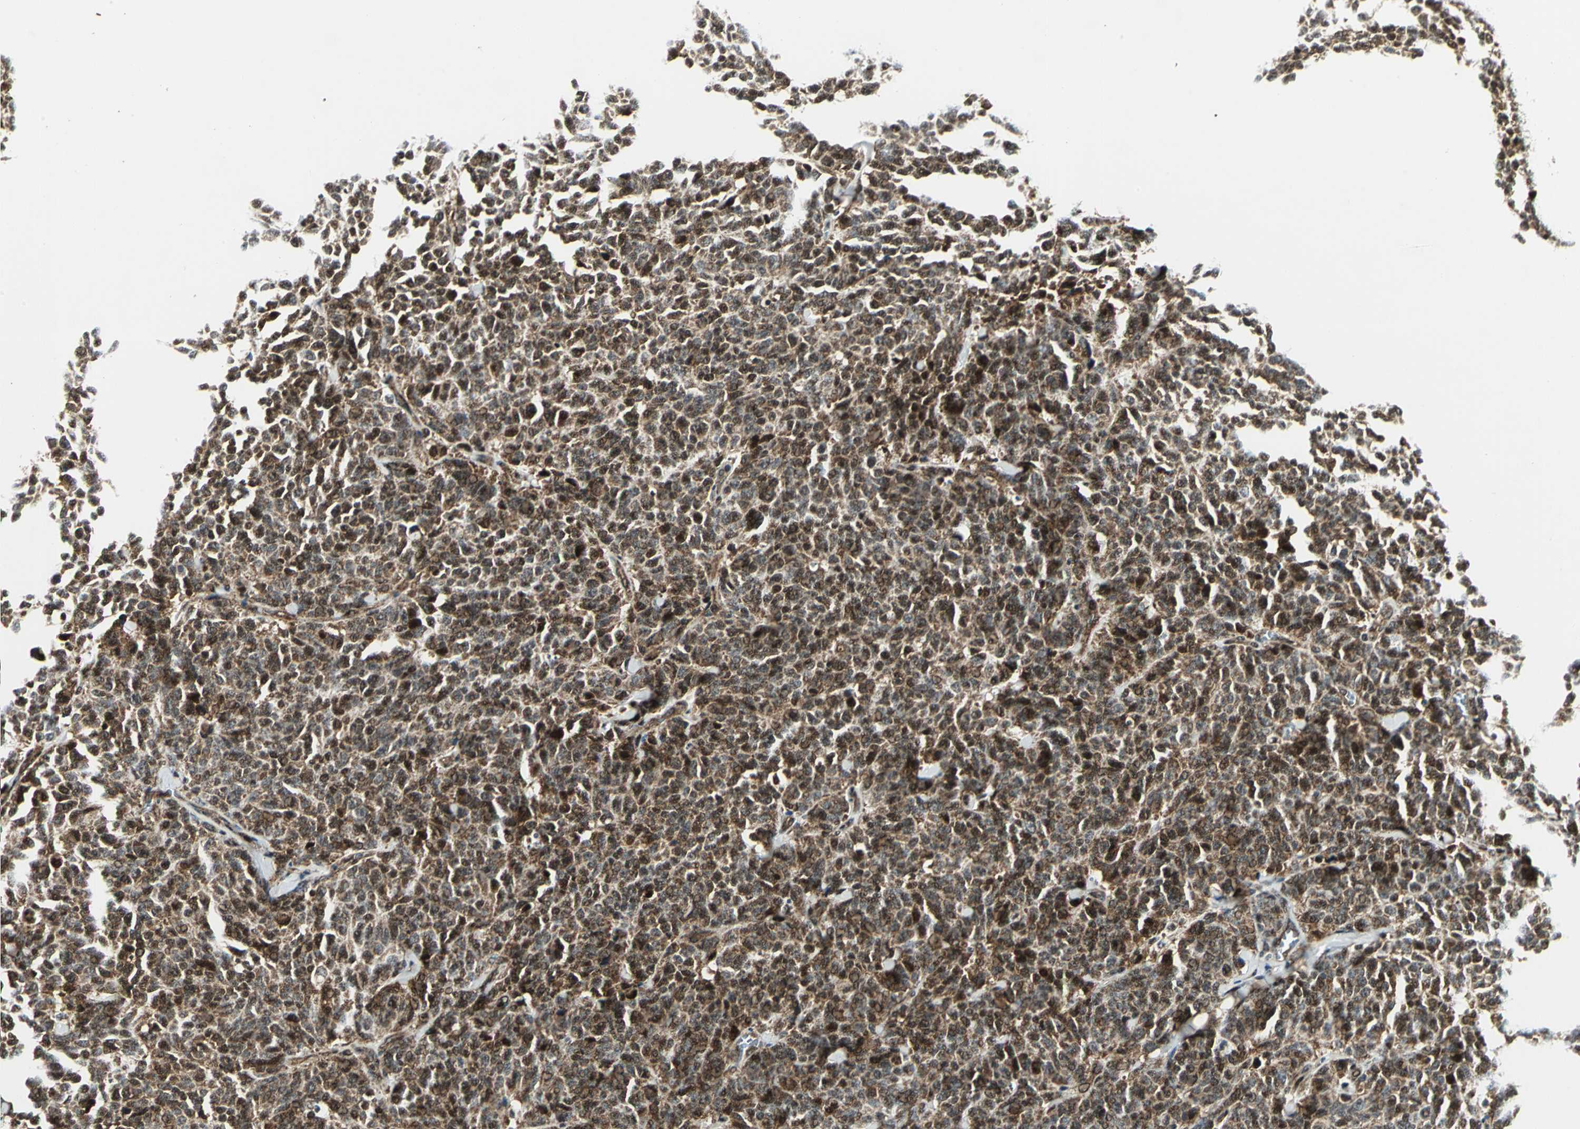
{"staining": {"intensity": "strong", "quantity": ">75%", "location": "cytoplasmic/membranous,nuclear"}, "tissue": "lung cancer", "cell_type": "Tumor cells", "image_type": "cancer", "snomed": [{"axis": "morphology", "description": "Neoplasm, malignant, NOS"}, {"axis": "topography", "description": "Lung"}], "caption": "Immunohistochemical staining of human lung cancer (neoplasm (malignant)) displays high levels of strong cytoplasmic/membranous and nuclear protein positivity in about >75% of tumor cells.", "gene": "COPS5", "patient": {"sex": "female", "age": 58}}